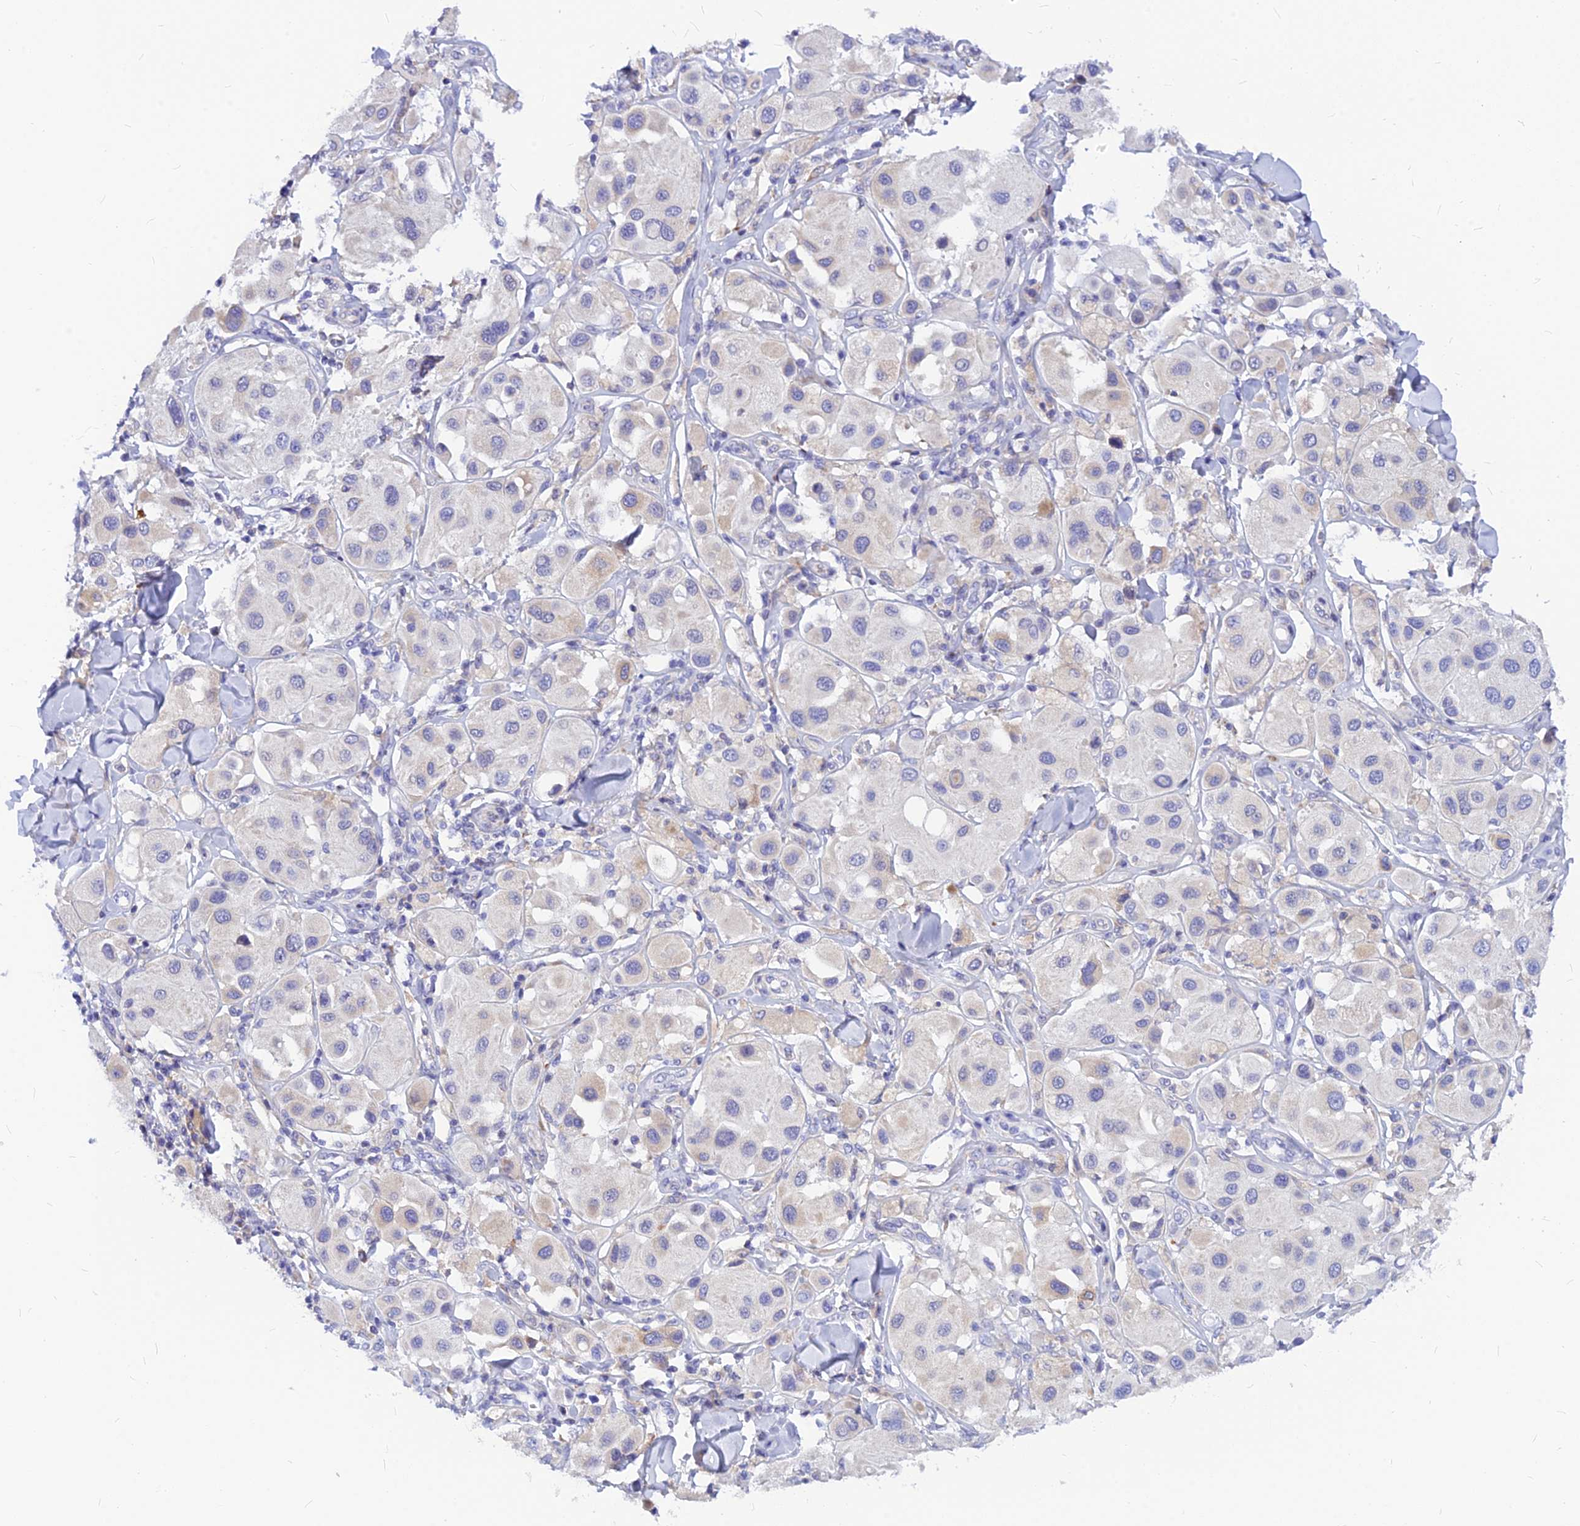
{"staining": {"intensity": "negative", "quantity": "none", "location": "none"}, "tissue": "melanoma", "cell_type": "Tumor cells", "image_type": "cancer", "snomed": [{"axis": "morphology", "description": "Malignant melanoma, Metastatic site"}, {"axis": "topography", "description": "Skin"}], "caption": "Immunohistochemistry micrograph of neoplastic tissue: melanoma stained with DAB exhibits no significant protein expression in tumor cells. Brightfield microscopy of immunohistochemistry stained with DAB (3,3'-diaminobenzidine) (brown) and hematoxylin (blue), captured at high magnification.", "gene": "CNOT6", "patient": {"sex": "male", "age": 41}}